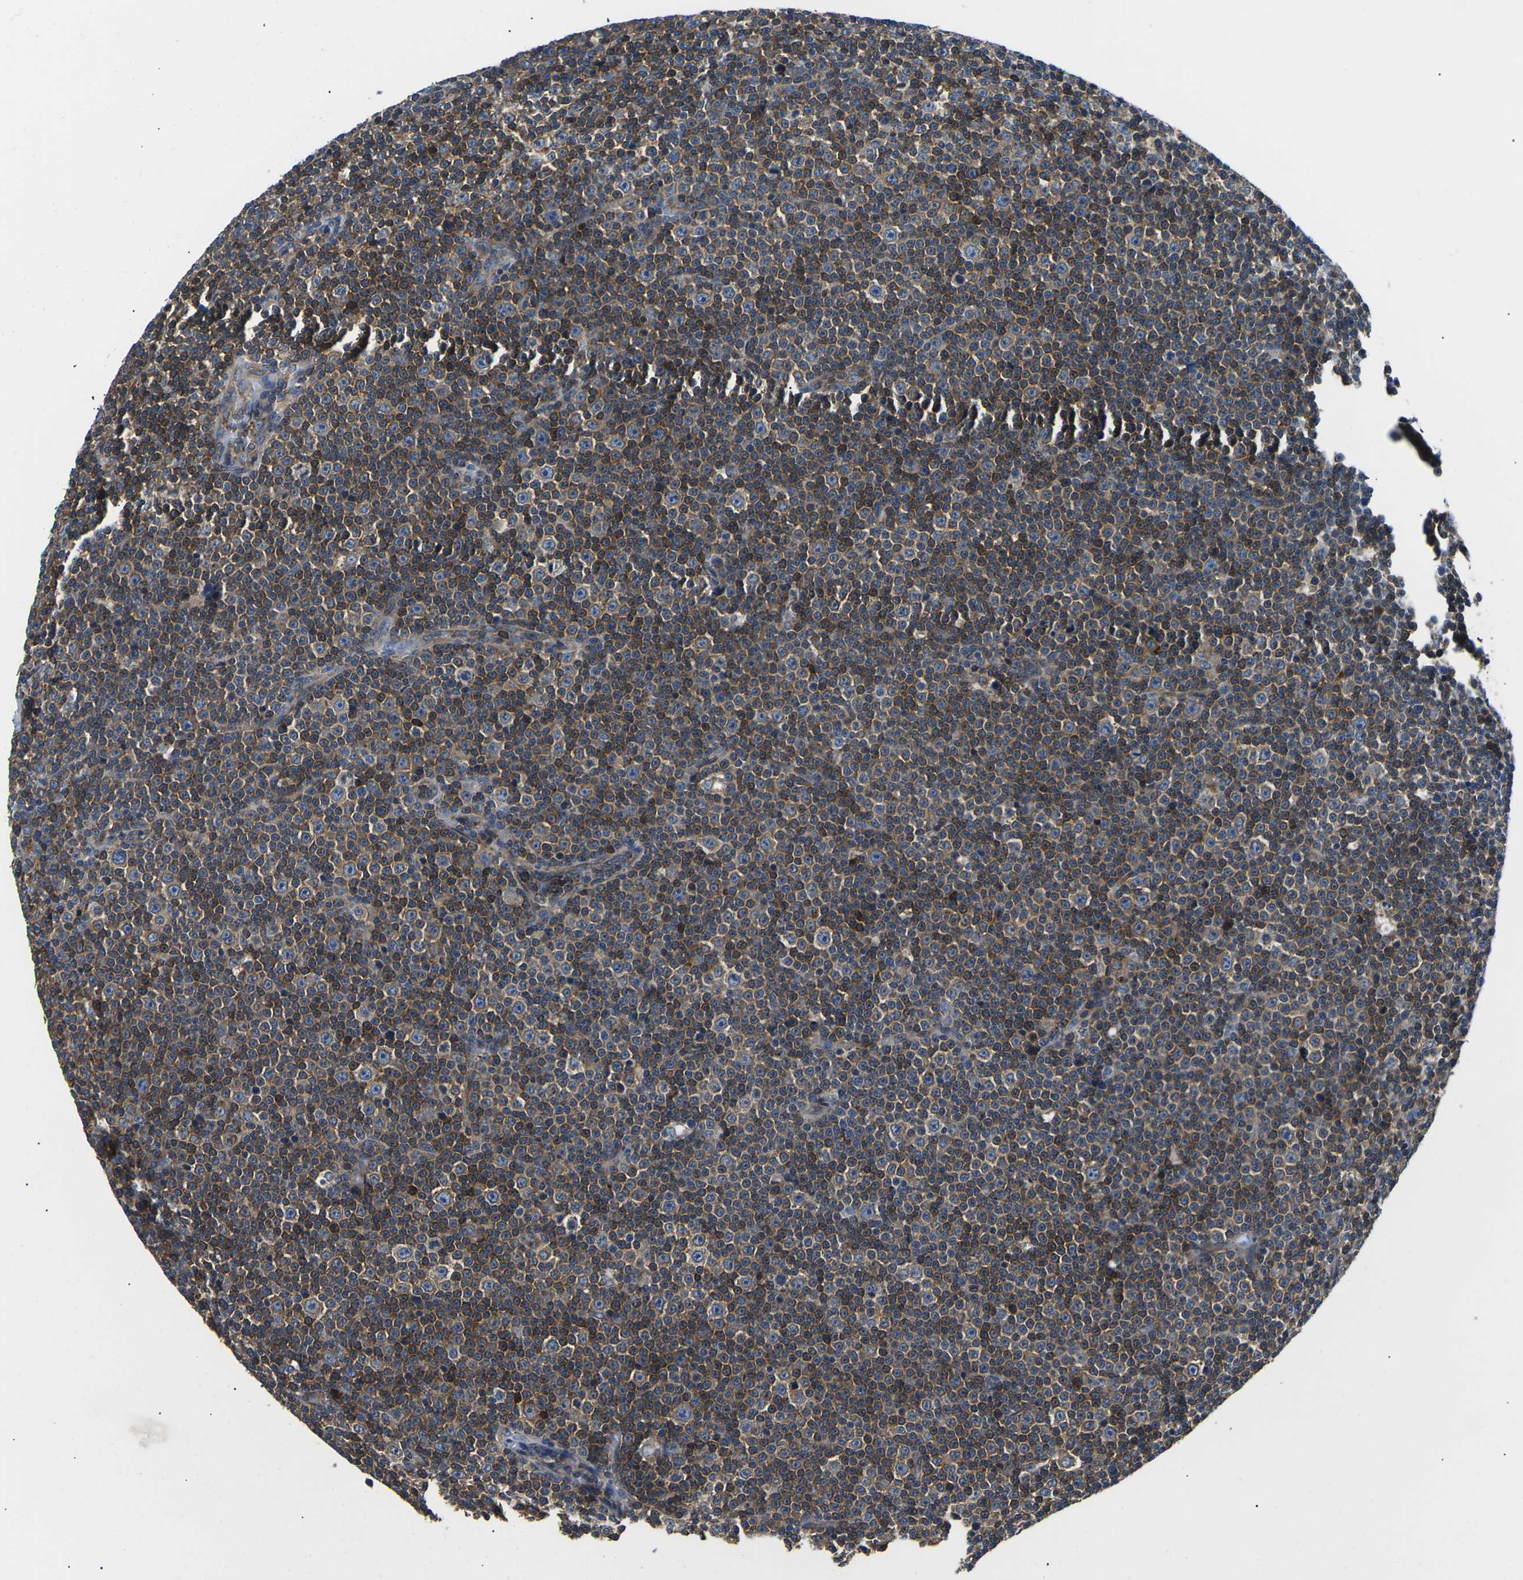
{"staining": {"intensity": "moderate", "quantity": "25%-75%", "location": "cytoplasmic/membranous"}, "tissue": "lymphoma", "cell_type": "Tumor cells", "image_type": "cancer", "snomed": [{"axis": "morphology", "description": "Malignant lymphoma, non-Hodgkin's type, Low grade"}, {"axis": "topography", "description": "Lymph node"}], "caption": "A histopathology image showing moderate cytoplasmic/membranous positivity in about 25%-75% of tumor cells in lymphoma, as visualized by brown immunohistochemical staining.", "gene": "KCNJ15", "patient": {"sex": "female", "age": 67}}